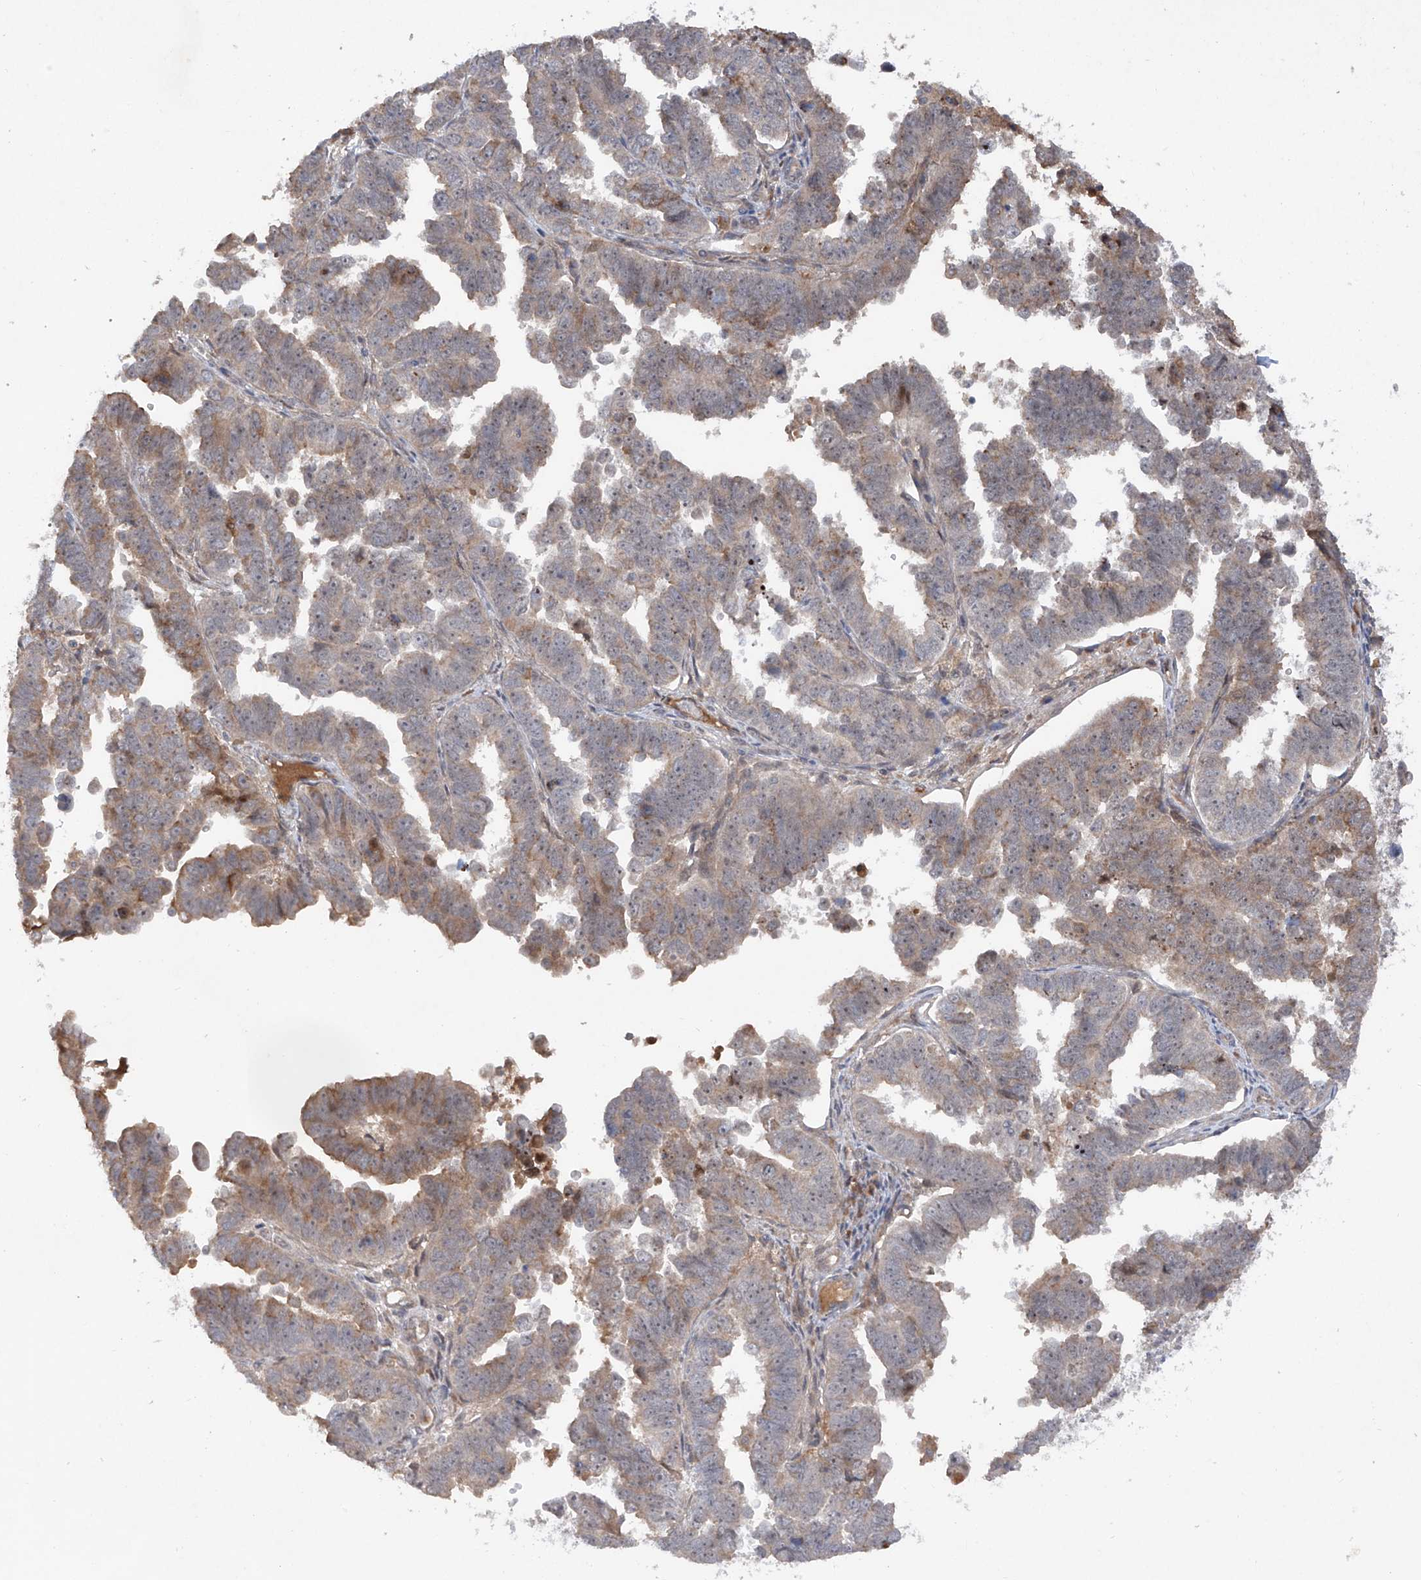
{"staining": {"intensity": "weak", "quantity": "25%-75%", "location": "cytoplasmic/membranous,nuclear"}, "tissue": "endometrial cancer", "cell_type": "Tumor cells", "image_type": "cancer", "snomed": [{"axis": "morphology", "description": "Adenocarcinoma, NOS"}, {"axis": "topography", "description": "Endometrium"}], "caption": "Protein staining of endometrial cancer (adenocarcinoma) tissue displays weak cytoplasmic/membranous and nuclear expression in approximately 25%-75% of tumor cells. The staining was performed using DAB (3,3'-diaminobenzidine) to visualize the protein expression in brown, while the nuclei were stained in blue with hematoxylin (Magnification: 20x).", "gene": "FAM135A", "patient": {"sex": "female", "age": 75}}